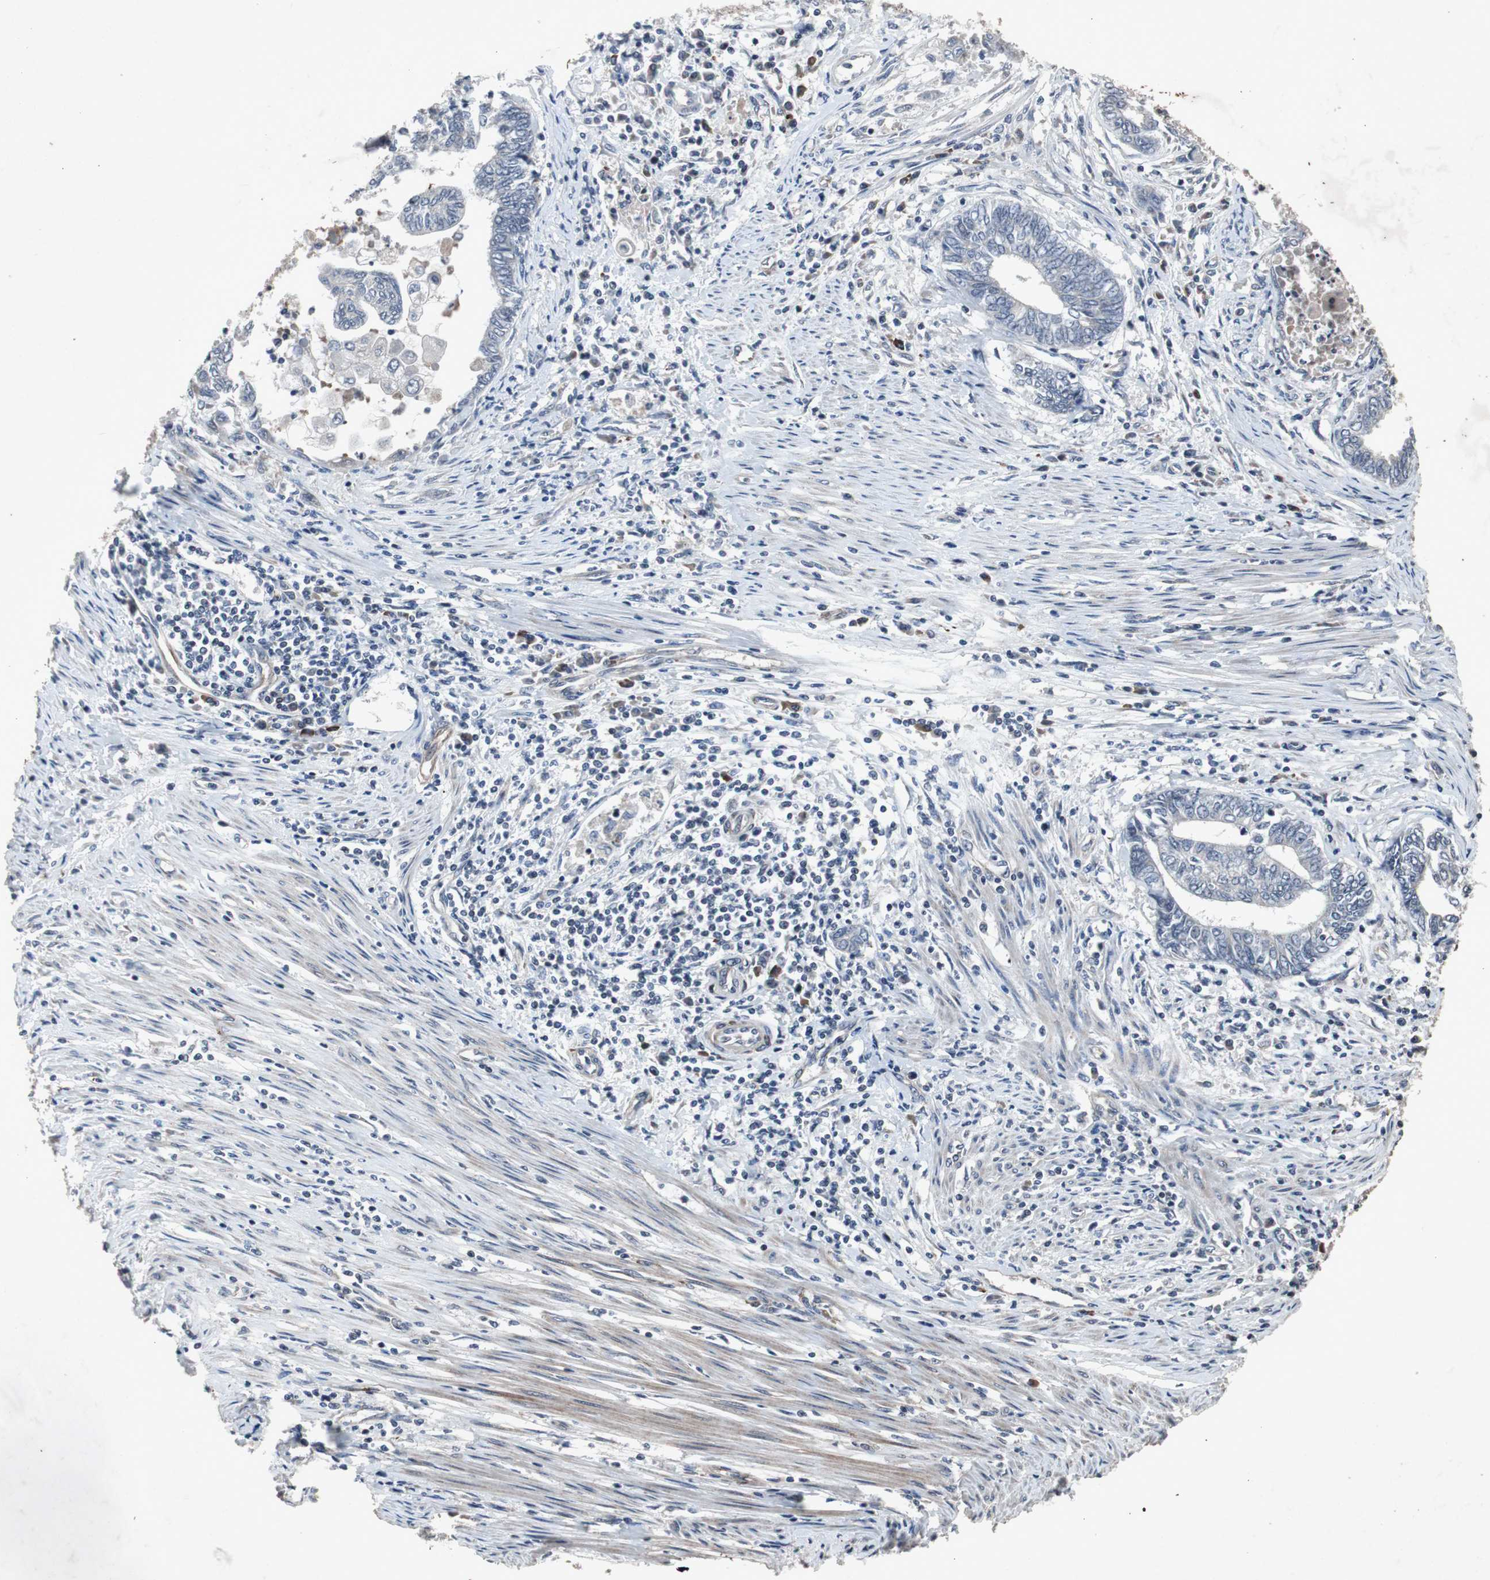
{"staining": {"intensity": "negative", "quantity": "none", "location": "none"}, "tissue": "endometrial cancer", "cell_type": "Tumor cells", "image_type": "cancer", "snomed": [{"axis": "morphology", "description": "Adenocarcinoma, NOS"}, {"axis": "topography", "description": "Uterus"}, {"axis": "topography", "description": "Endometrium"}], "caption": "IHC image of neoplastic tissue: human endometrial adenocarcinoma stained with DAB (3,3'-diaminobenzidine) exhibits no significant protein expression in tumor cells.", "gene": "CRADD", "patient": {"sex": "female", "age": 70}}